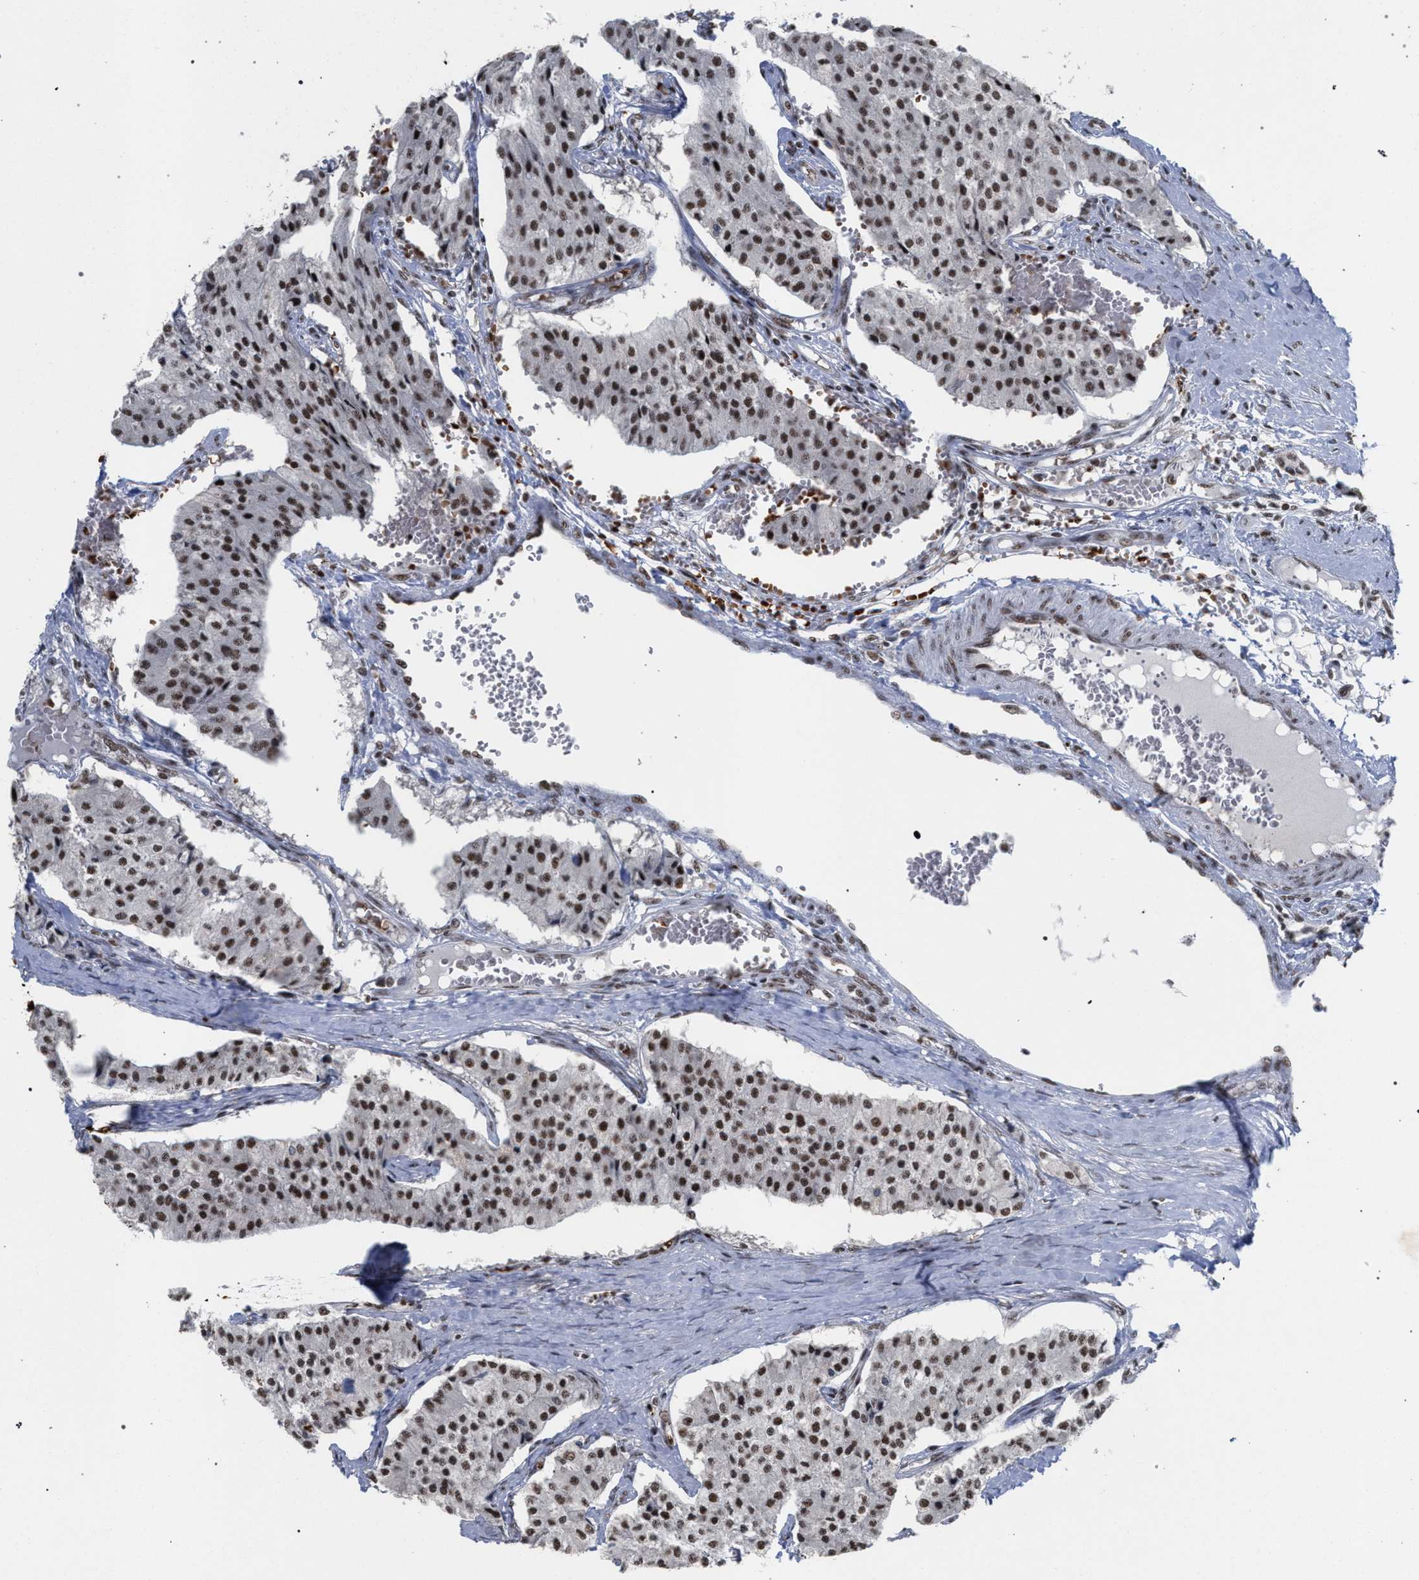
{"staining": {"intensity": "strong", "quantity": ">75%", "location": "nuclear"}, "tissue": "carcinoid", "cell_type": "Tumor cells", "image_type": "cancer", "snomed": [{"axis": "morphology", "description": "Carcinoid, malignant, NOS"}, {"axis": "topography", "description": "Colon"}], "caption": "Immunohistochemical staining of carcinoid reveals strong nuclear protein staining in approximately >75% of tumor cells.", "gene": "SCAF4", "patient": {"sex": "female", "age": 52}}